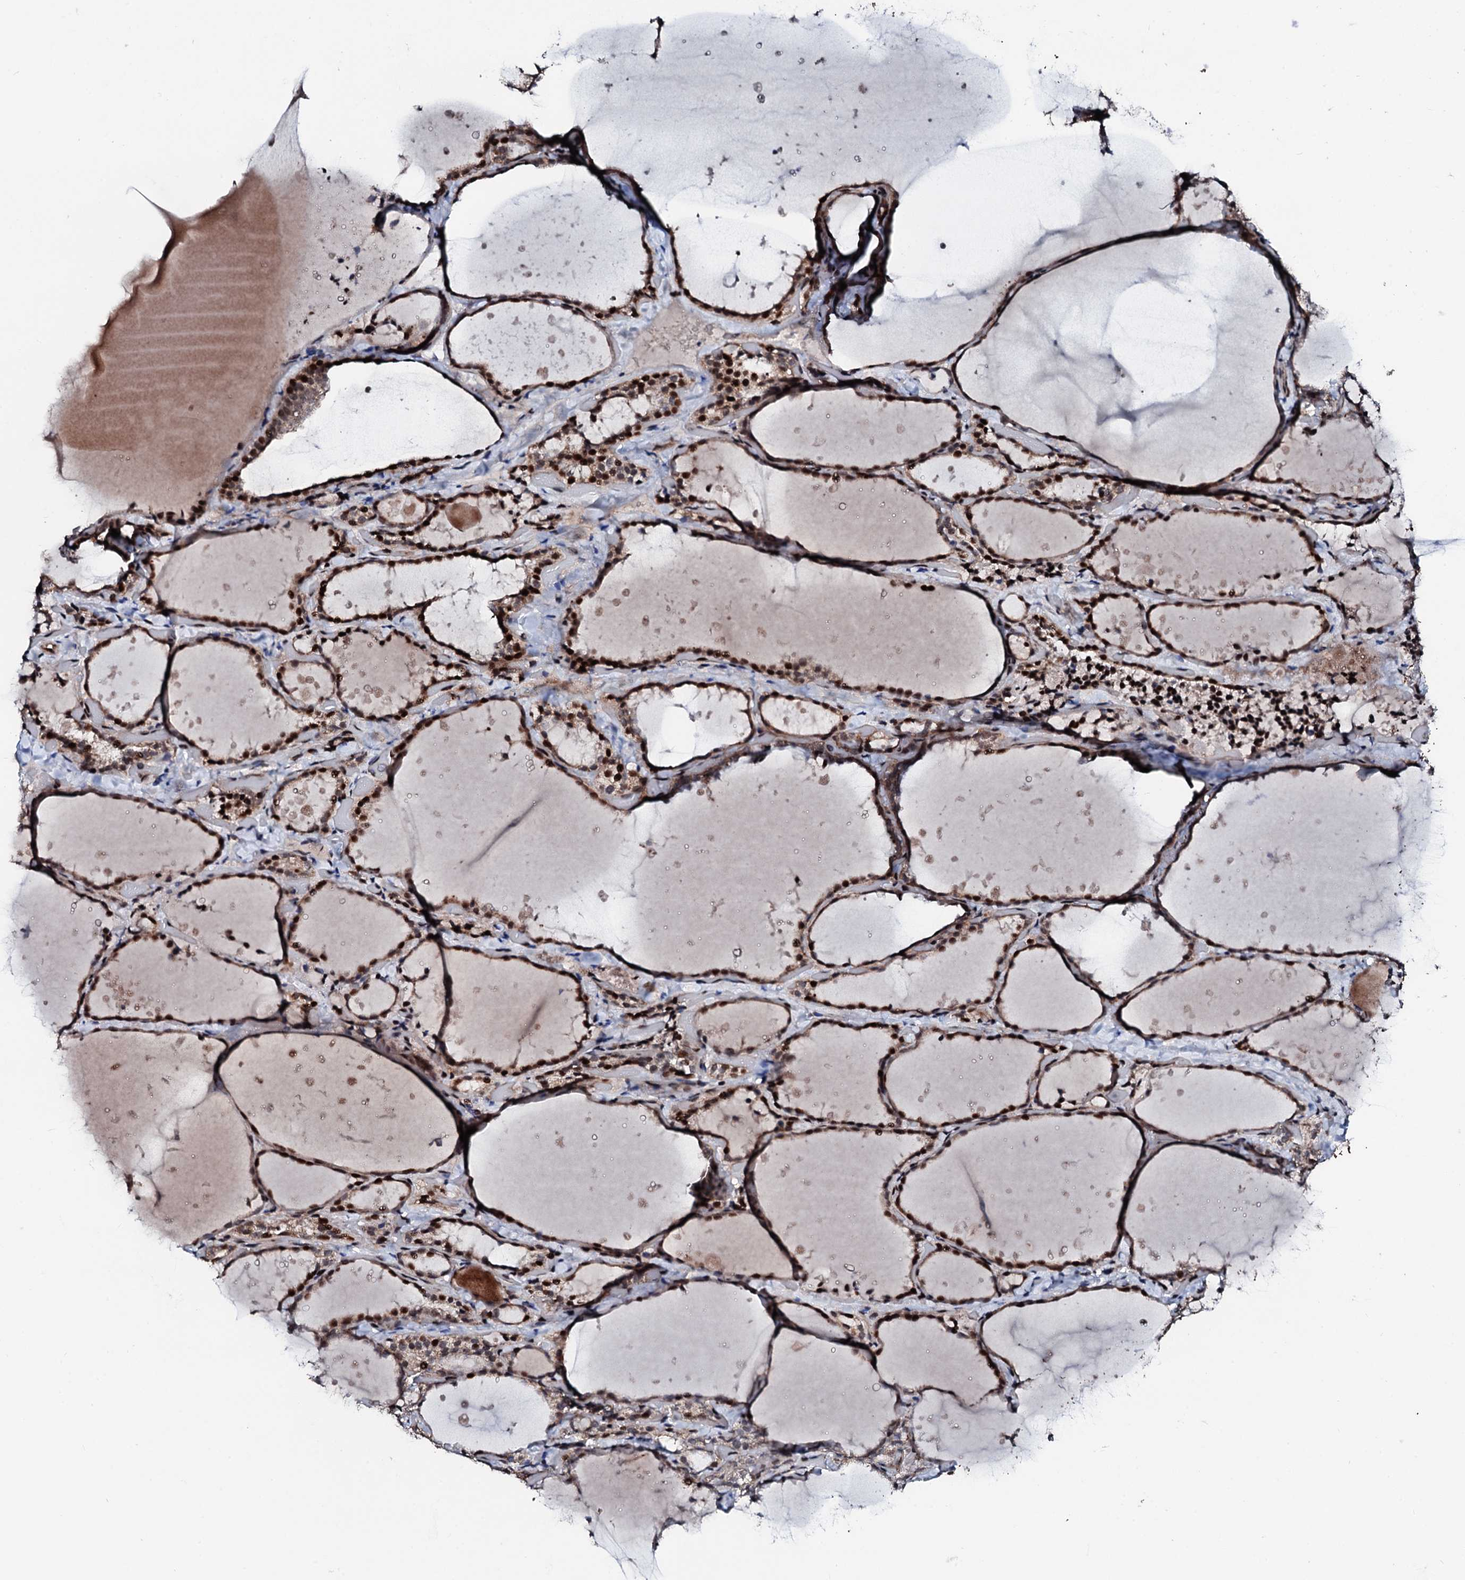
{"staining": {"intensity": "strong", "quantity": ">75%", "location": "cytoplasmic/membranous,nuclear"}, "tissue": "thyroid gland", "cell_type": "Glandular cells", "image_type": "normal", "snomed": [{"axis": "morphology", "description": "Normal tissue, NOS"}, {"axis": "topography", "description": "Thyroid gland"}], "caption": "Immunohistochemical staining of unremarkable human thyroid gland demonstrates high levels of strong cytoplasmic/membranous,nuclear staining in about >75% of glandular cells. The protein of interest is shown in brown color, while the nuclei are stained blue.", "gene": "KIF18A", "patient": {"sex": "female", "age": 44}}